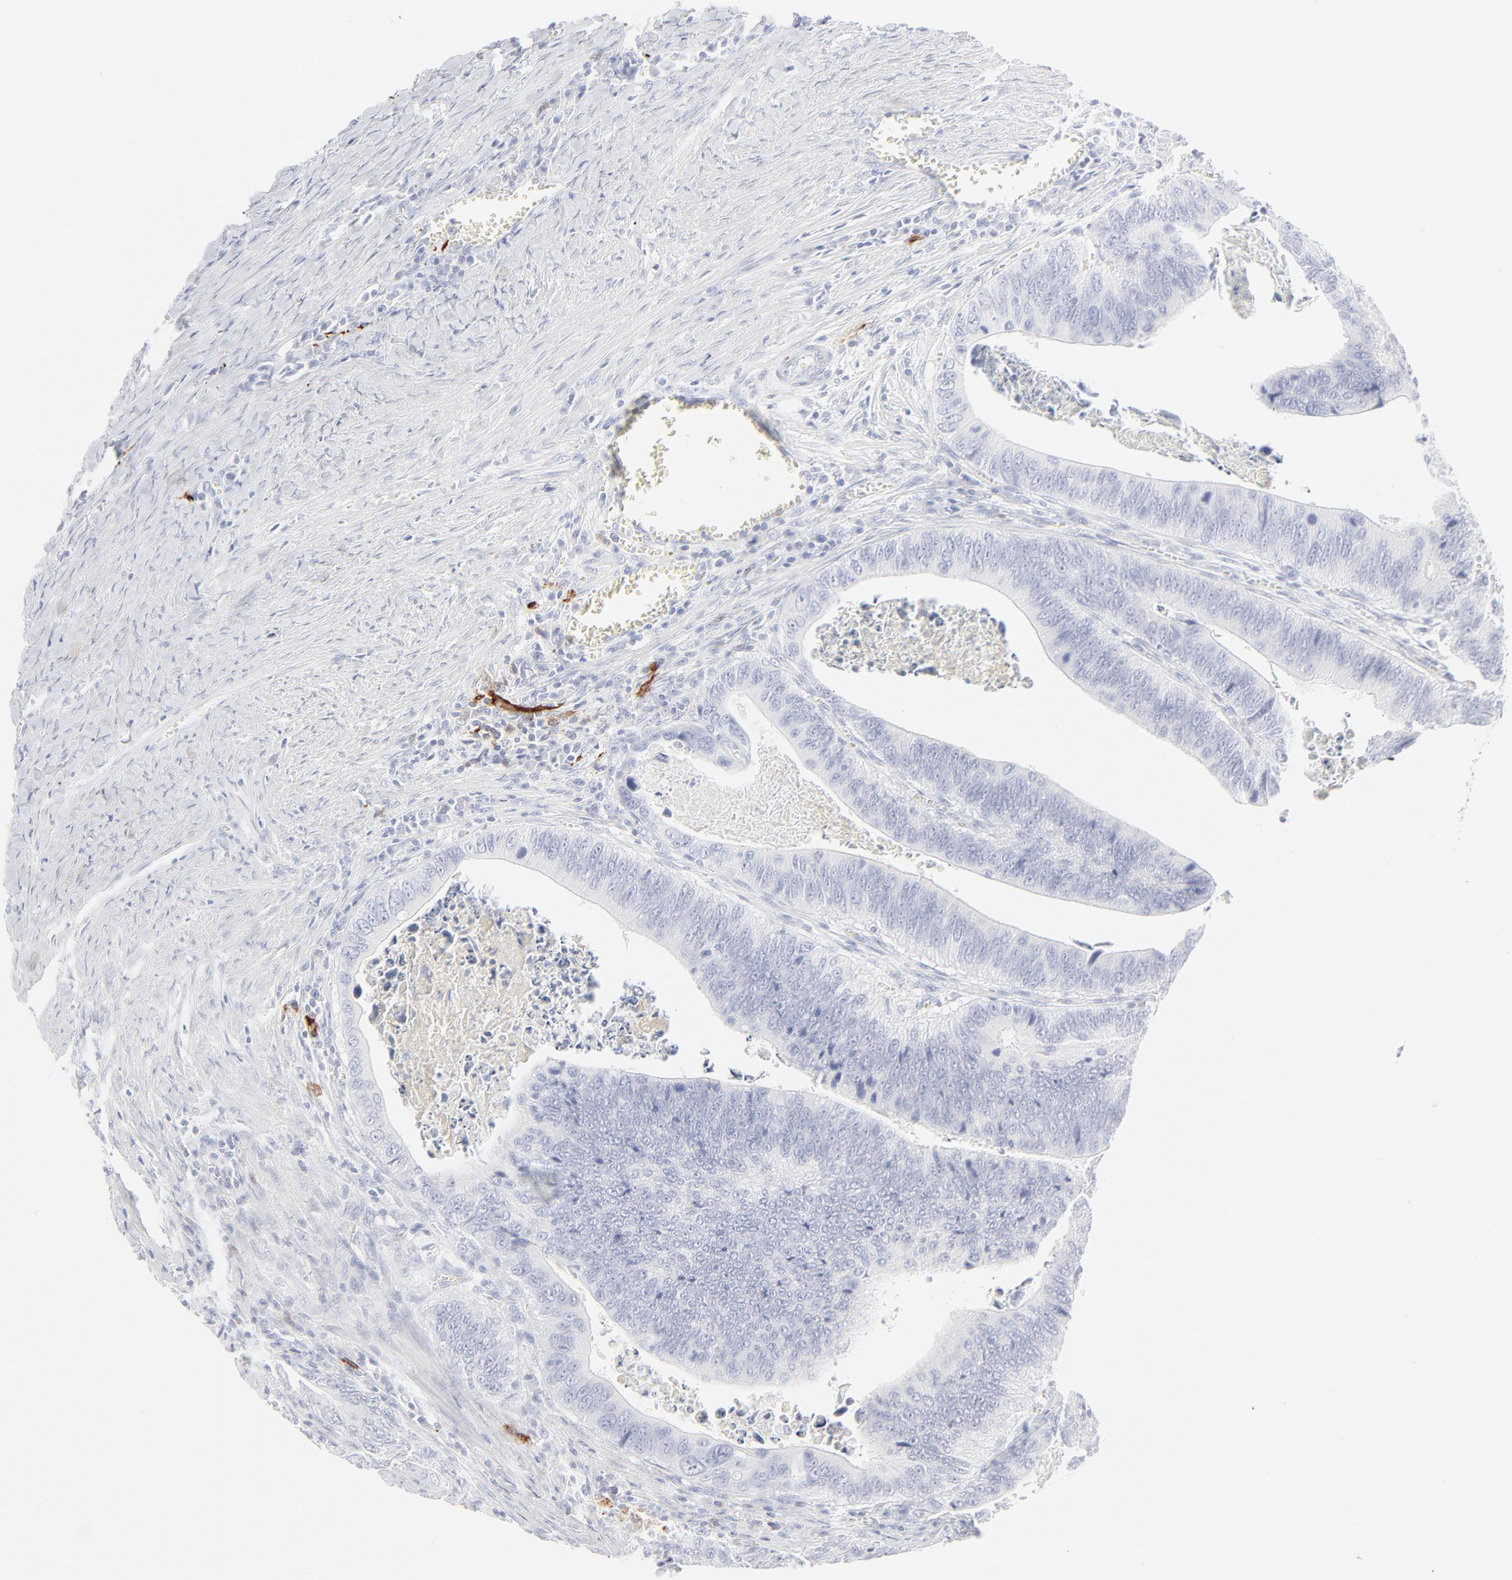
{"staining": {"intensity": "negative", "quantity": "none", "location": "none"}, "tissue": "colorectal cancer", "cell_type": "Tumor cells", "image_type": "cancer", "snomed": [{"axis": "morphology", "description": "Adenocarcinoma, NOS"}, {"axis": "topography", "description": "Colon"}], "caption": "Micrograph shows no protein positivity in tumor cells of colorectal cancer (adenocarcinoma) tissue.", "gene": "CCR7", "patient": {"sex": "male", "age": 72}}